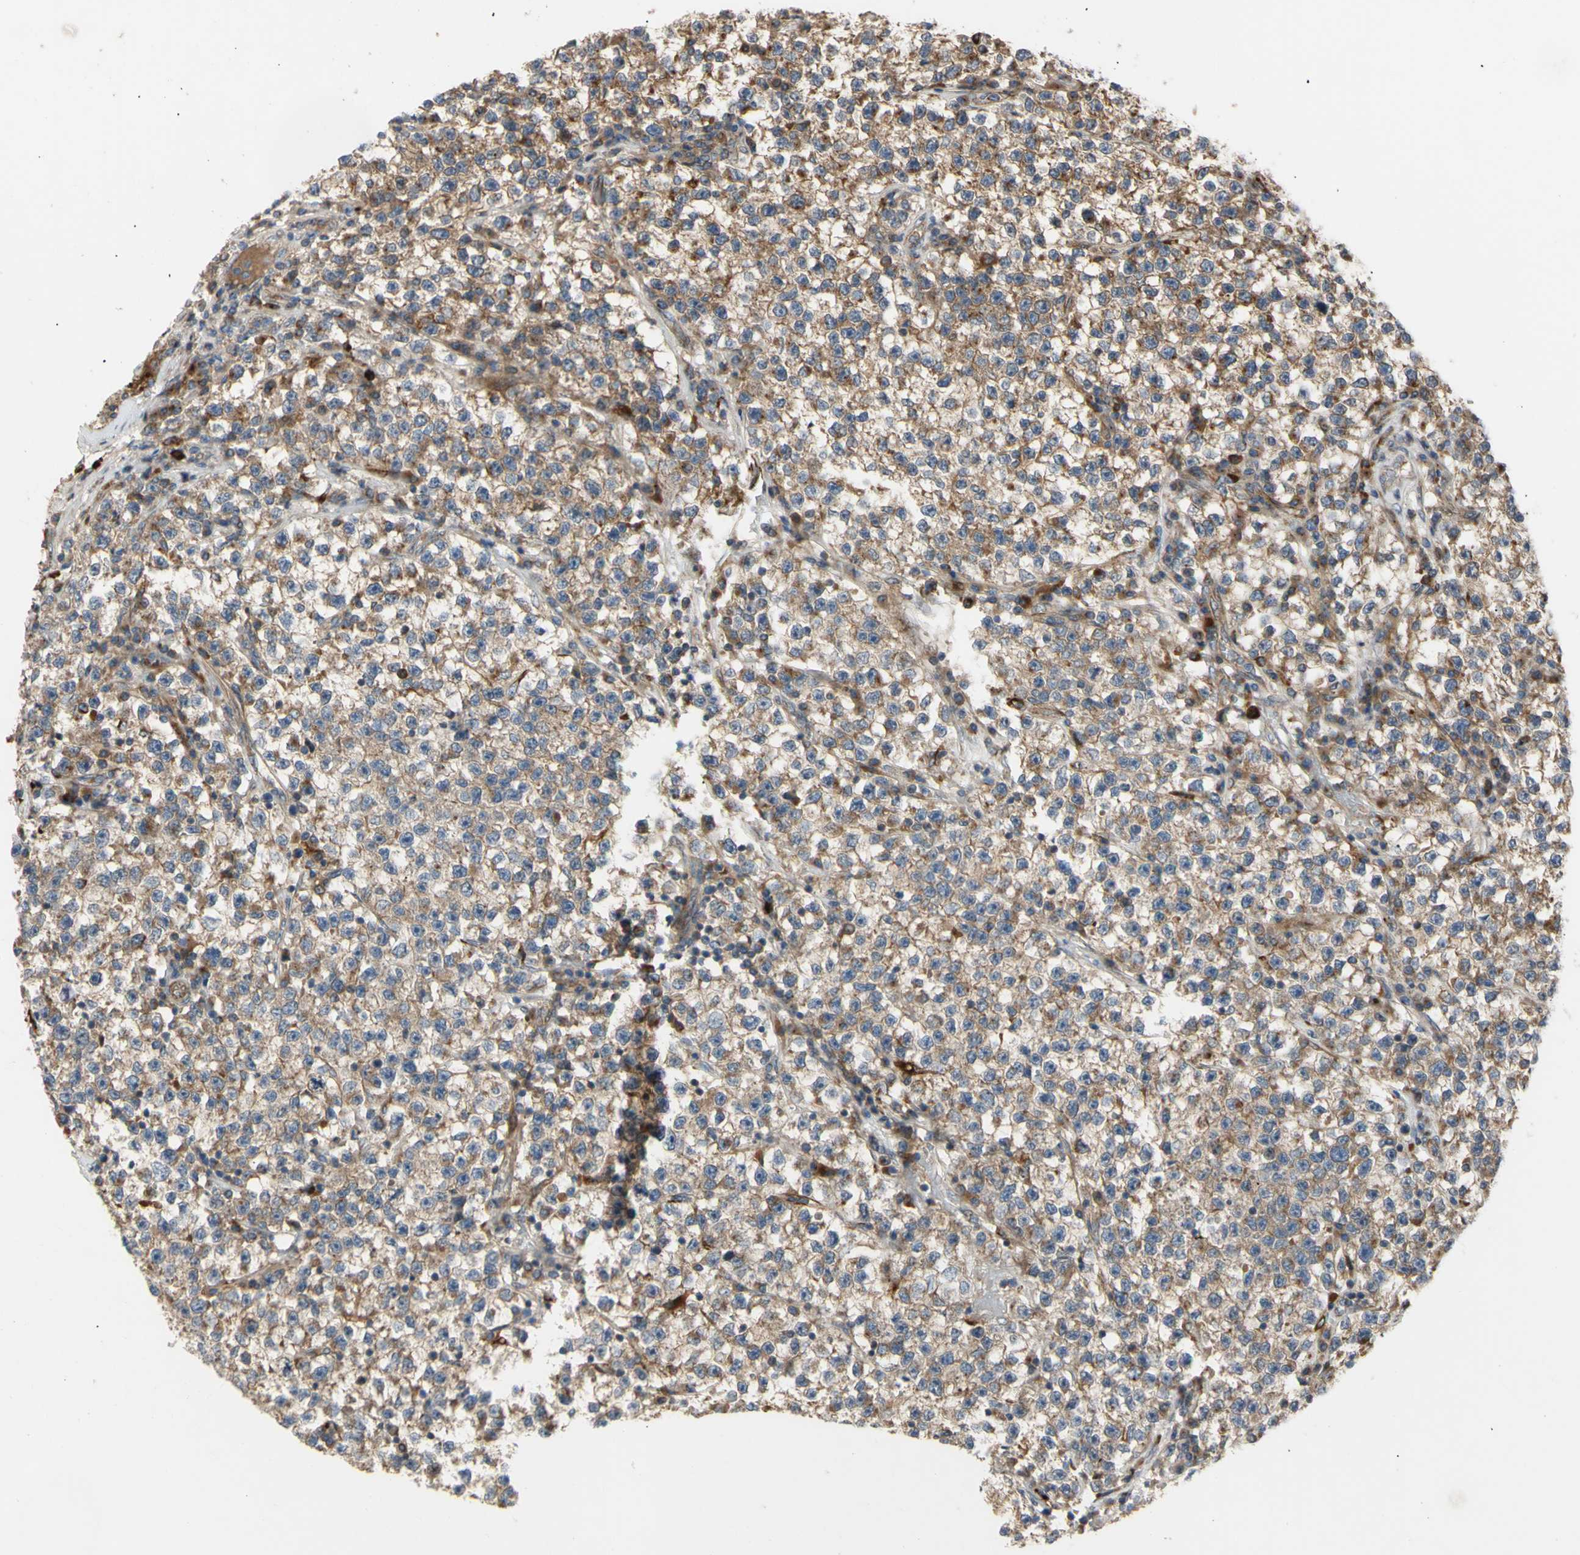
{"staining": {"intensity": "moderate", "quantity": ">75%", "location": "cytoplasmic/membranous"}, "tissue": "testis cancer", "cell_type": "Tumor cells", "image_type": "cancer", "snomed": [{"axis": "morphology", "description": "Seminoma, NOS"}, {"axis": "topography", "description": "Testis"}], "caption": "Moderate cytoplasmic/membranous expression is seen in about >75% of tumor cells in testis cancer (seminoma). The protein of interest is shown in brown color, while the nuclei are stained blue.", "gene": "TUBG2", "patient": {"sex": "male", "age": 22}}